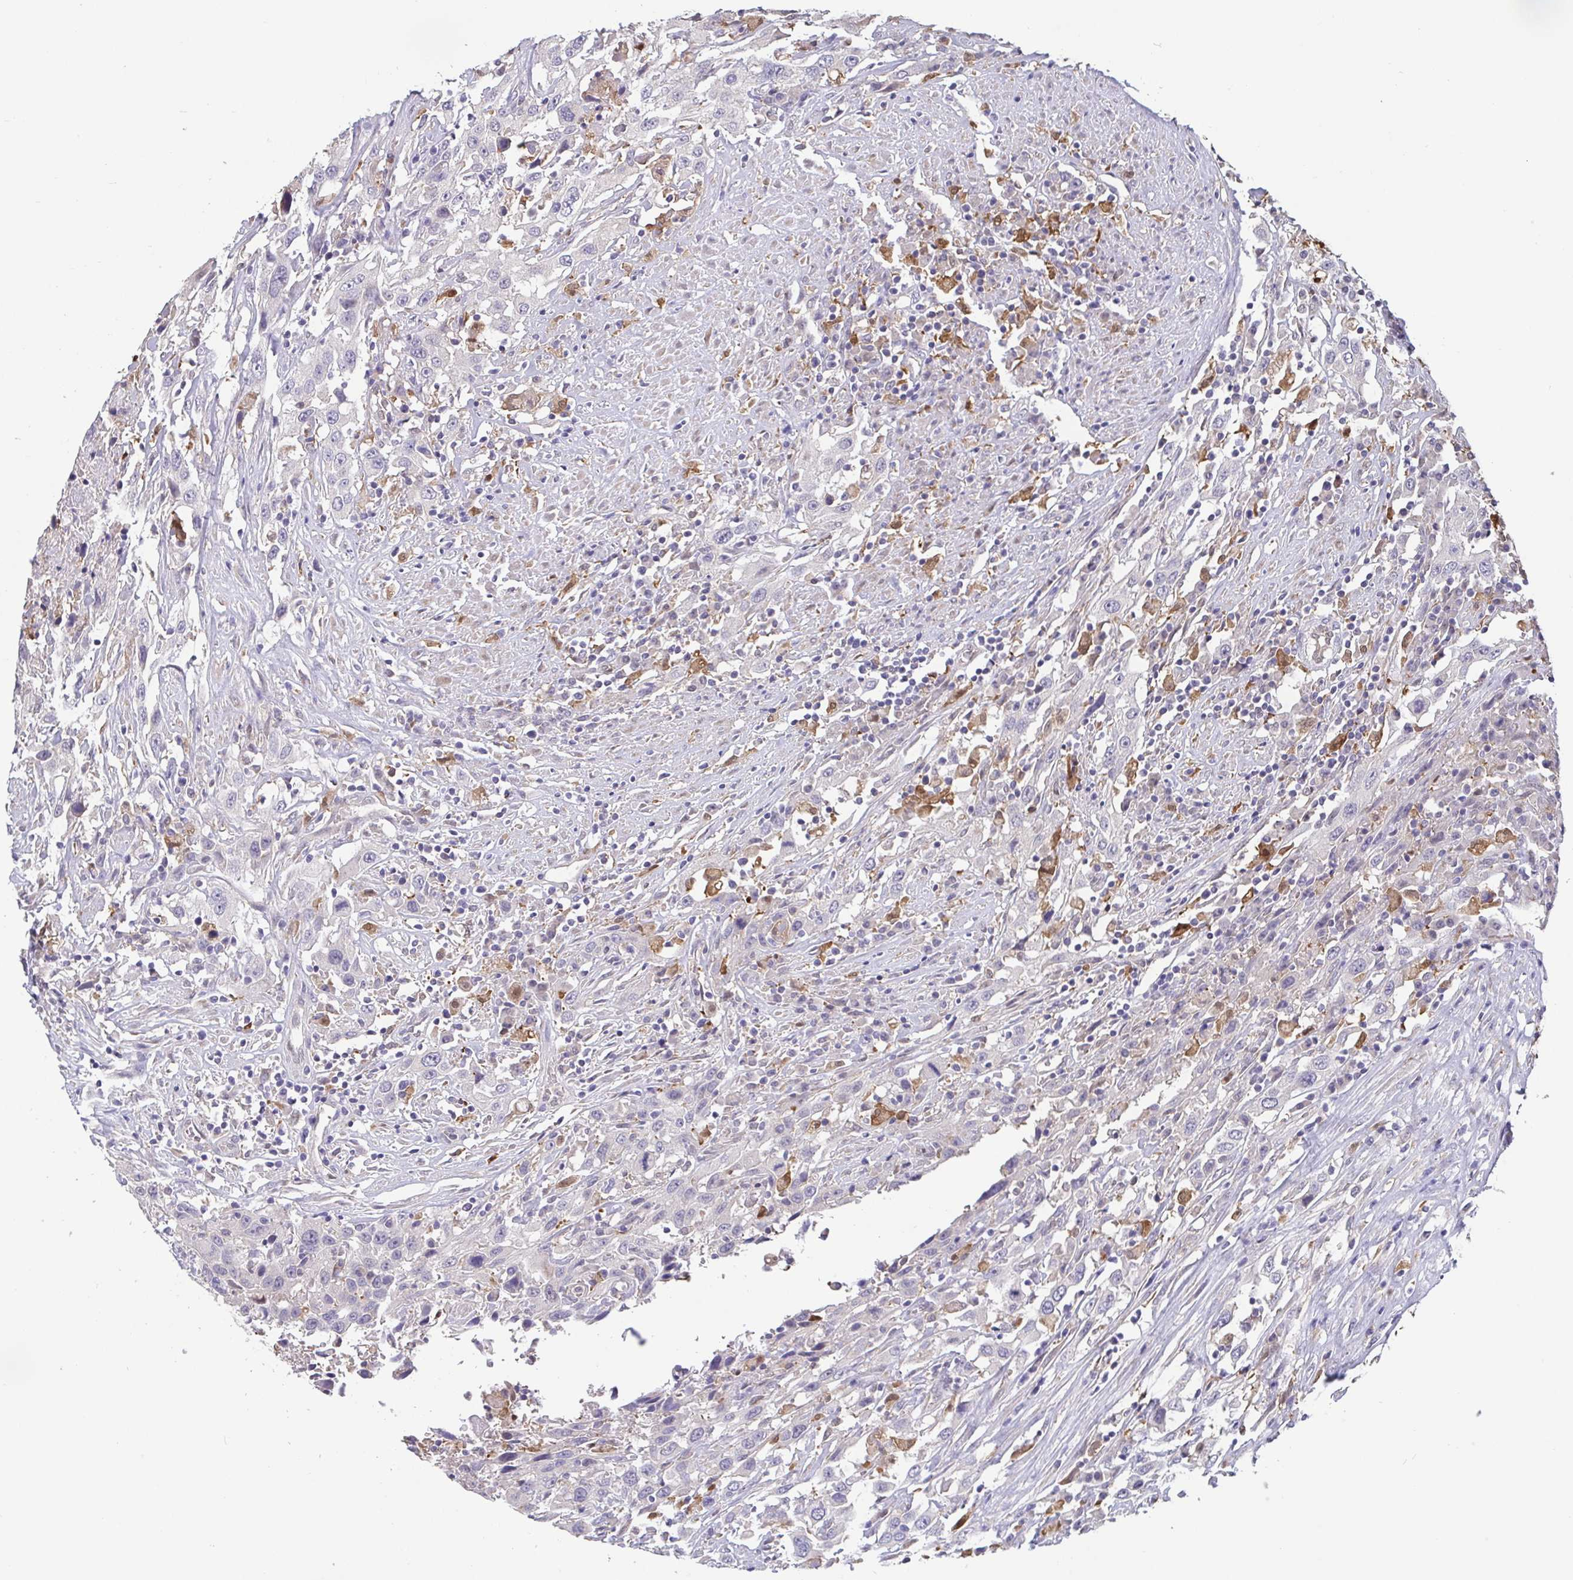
{"staining": {"intensity": "negative", "quantity": "none", "location": "none"}, "tissue": "urothelial cancer", "cell_type": "Tumor cells", "image_type": "cancer", "snomed": [{"axis": "morphology", "description": "Urothelial carcinoma, High grade"}, {"axis": "topography", "description": "Urinary bladder"}], "caption": "Urothelial cancer was stained to show a protein in brown. There is no significant expression in tumor cells. (Brightfield microscopy of DAB (3,3'-diaminobenzidine) immunohistochemistry at high magnification).", "gene": "IDH1", "patient": {"sex": "male", "age": 61}}